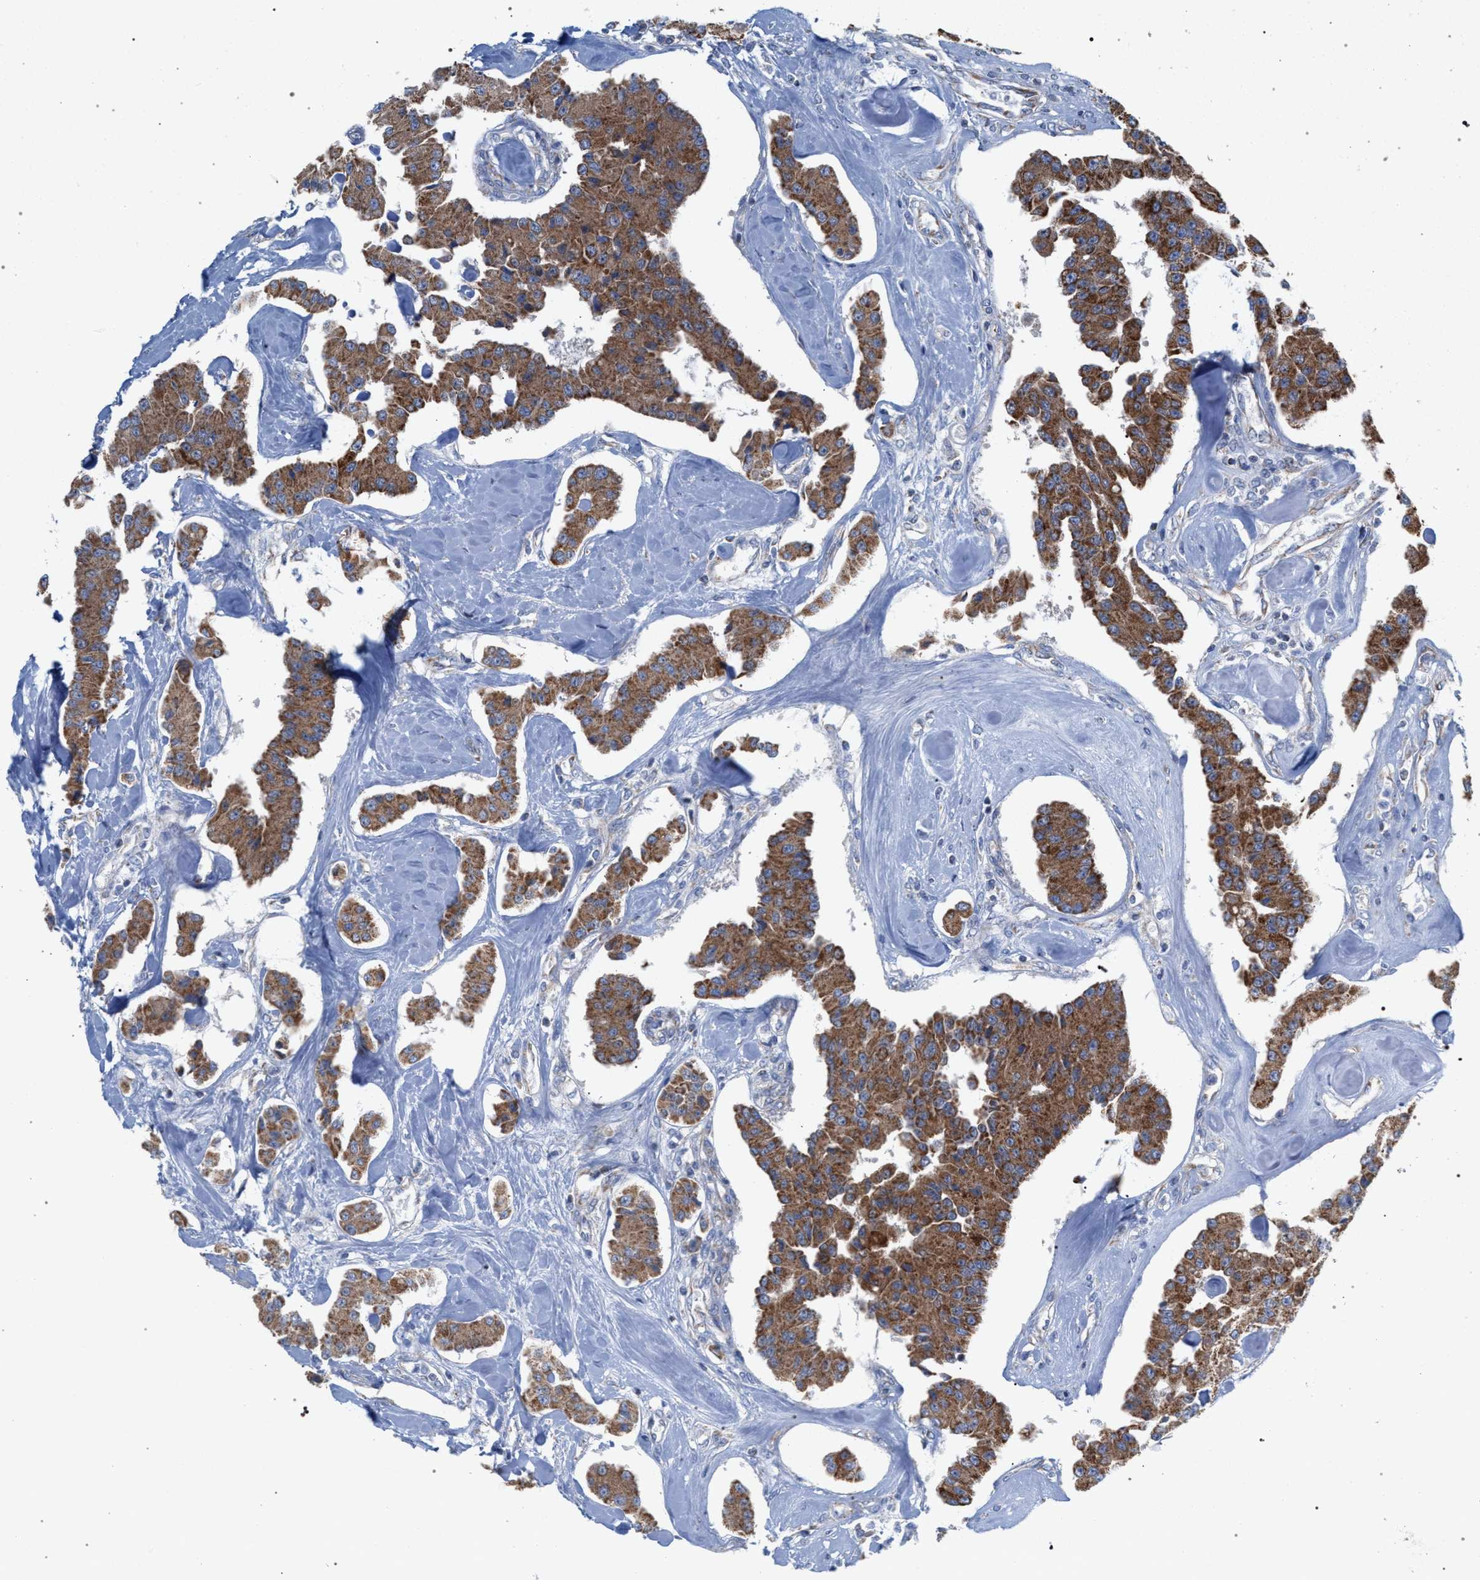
{"staining": {"intensity": "moderate", "quantity": ">75%", "location": "cytoplasmic/membranous"}, "tissue": "carcinoid", "cell_type": "Tumor cells", "image_type": "cancer", "snomed": [{"axis": "morphology", "description": "Carcinoid, malignant, NOS"}, {"axis": "topography", "description": "Pancreas"}], "caption": "DAB (3,3'-diaminobenzidine) immunohistochemical staining of carcinoid exhibits moderate cytoplasmic/membranous protein positivity in approximately >75% of tumor cells. (Stains: DAB (3,3'-diaminobenzidine) in brown, nuclei in blue, Microscopy: brightfield microscopy at high magnification).", "gene": "ECI2", "patient": {"sex": "male", "age": 41}}